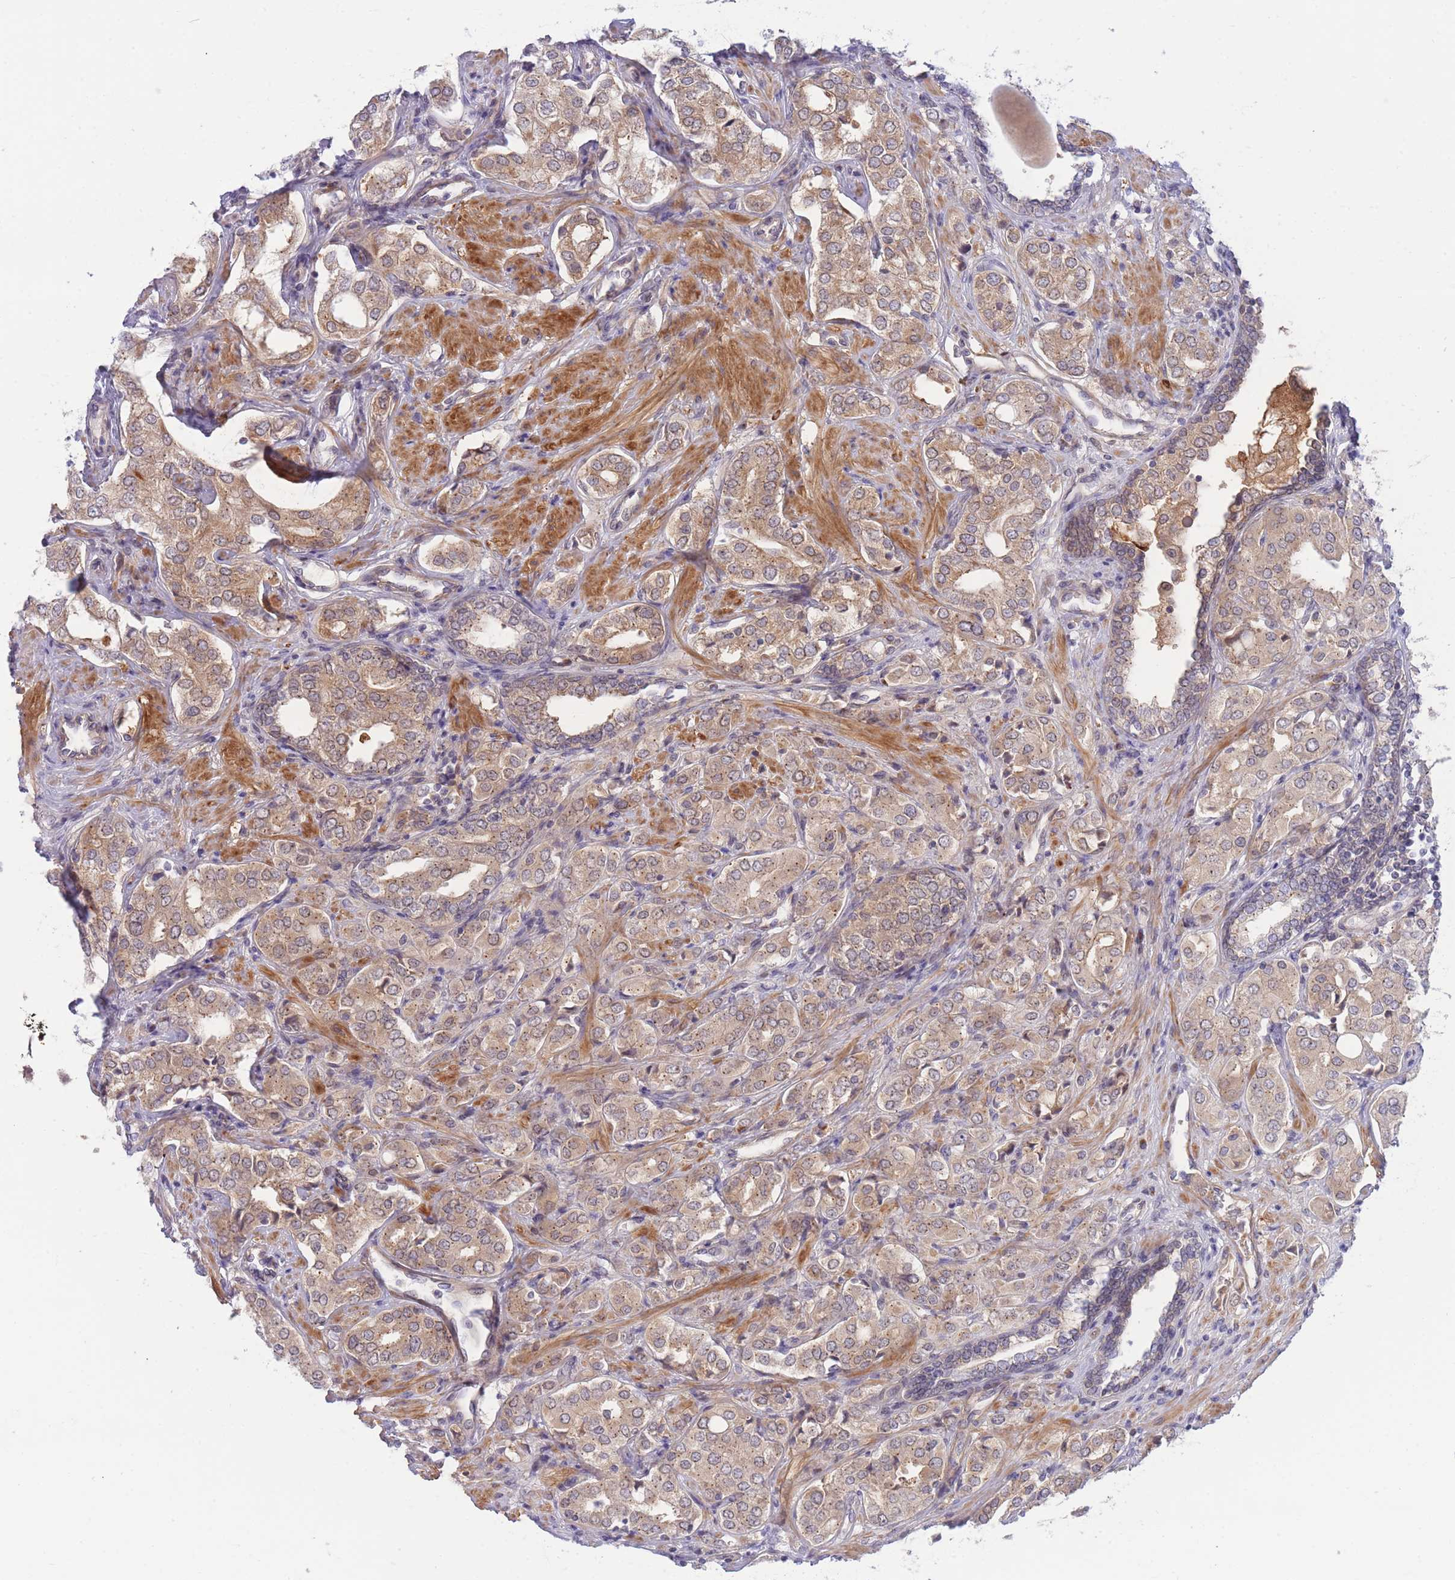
{"staining": {"intensity": "weak", "quantity": ">75%", "location": "cytoplasmic/membranous"}, "tissue": "prostate cancer", "cell_type": "Tumor cells", "image_type": "cancer", "snomed": [{"axis": "morphology", "description": "Adenocarcinoma, High grade"}, {"axis": "topography", "description": "Prostate"}], "caption": "About >75% of tumor cells in human prostate adenocarcinoma (high-grade) show weak cytoplasmic/membranous protein staining as visualized by brown immunohistochemical staining.", "gene": "APOL4", "patient": {"sex": "male", "age": 71}}